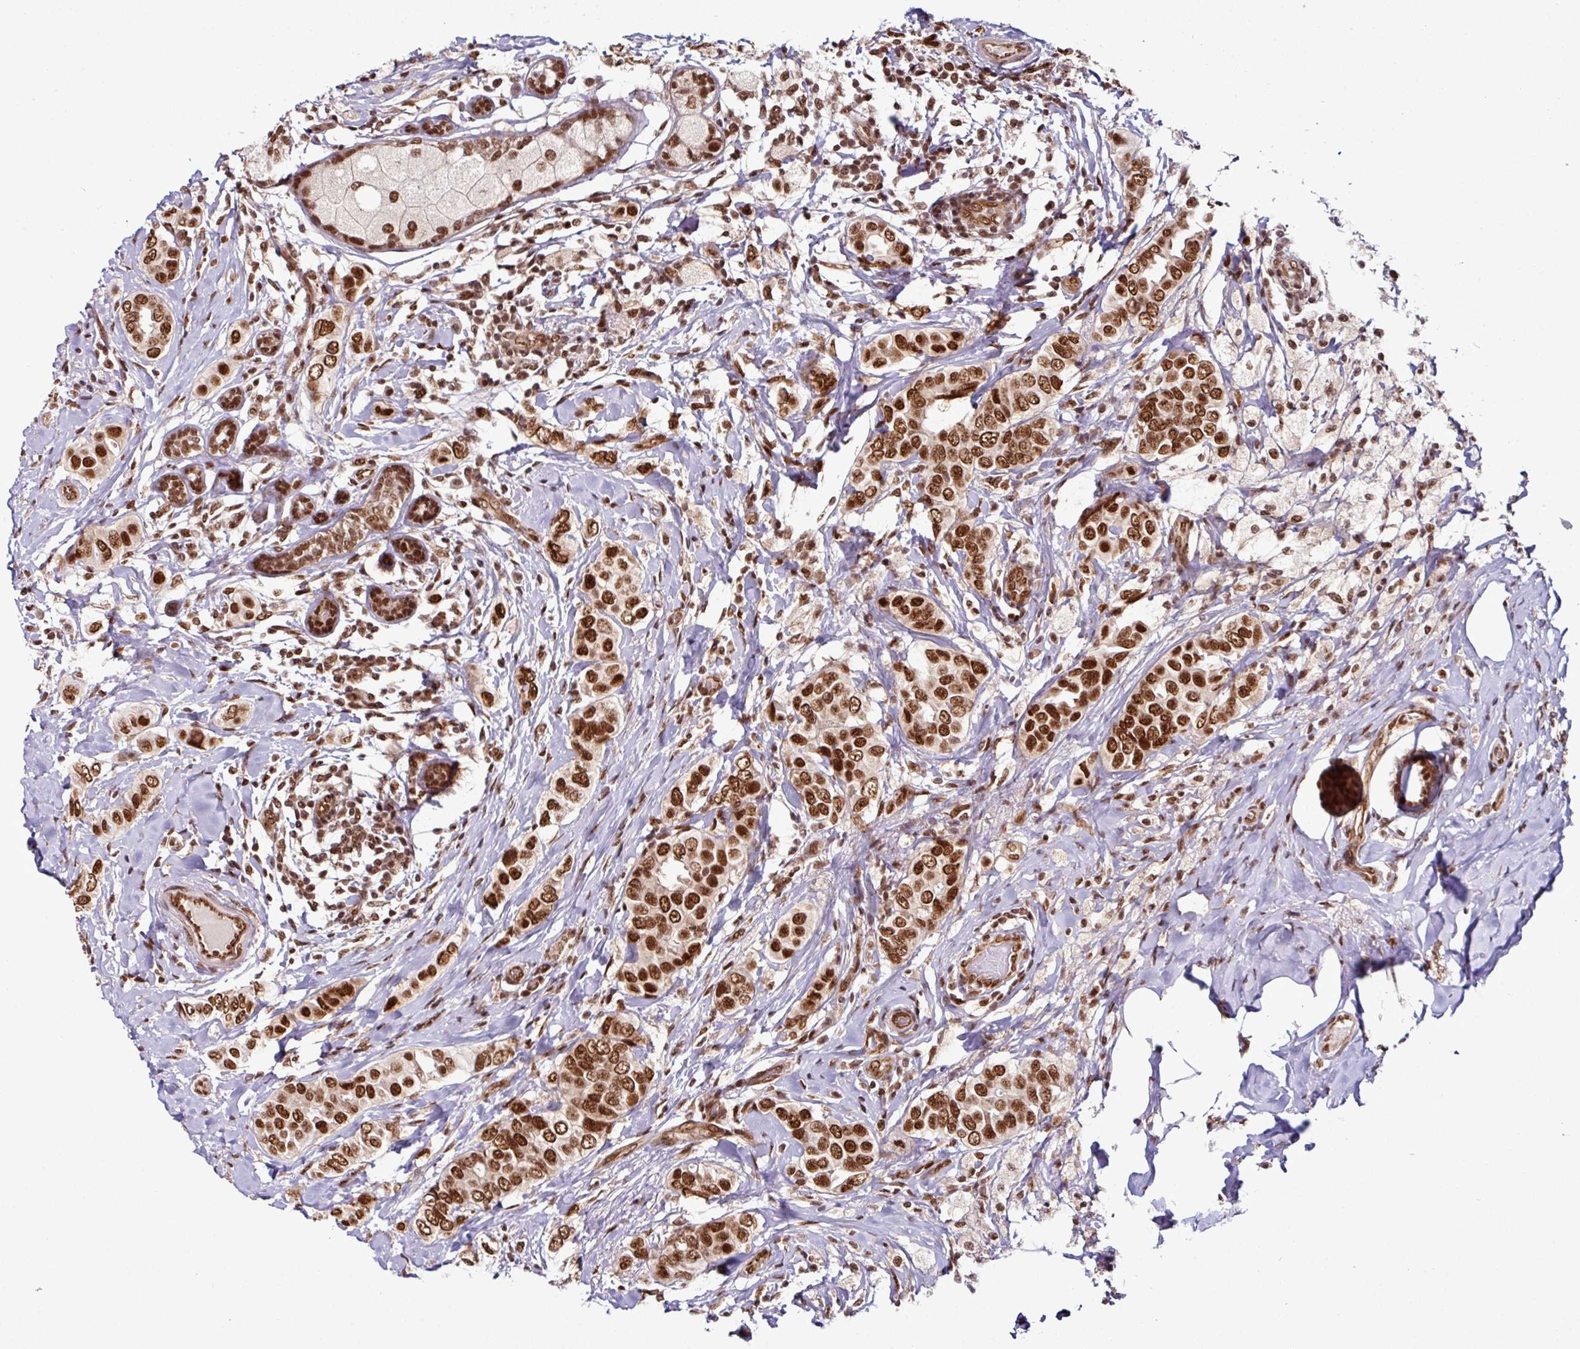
{"staining": {"intensity": "strong", "quantity": ">75%", "location": "nuclear"}, "tissue": "breast cancer", "cell_type": "Tumor cells", "image_type": "cancer", "snomed": [{"axis": "morphology", "description": "Lobular carcinoma"}, {"axis": "topography", "description": "Breast"}], "caption": "Lobular carcinoma (breast) was stained to show a protein in brown. There is high levels of strong nuclear staining in approximately >75% of tumor cells.", "gene": "MORF4L2", "patient": {"sex": "female", "age": 51}}